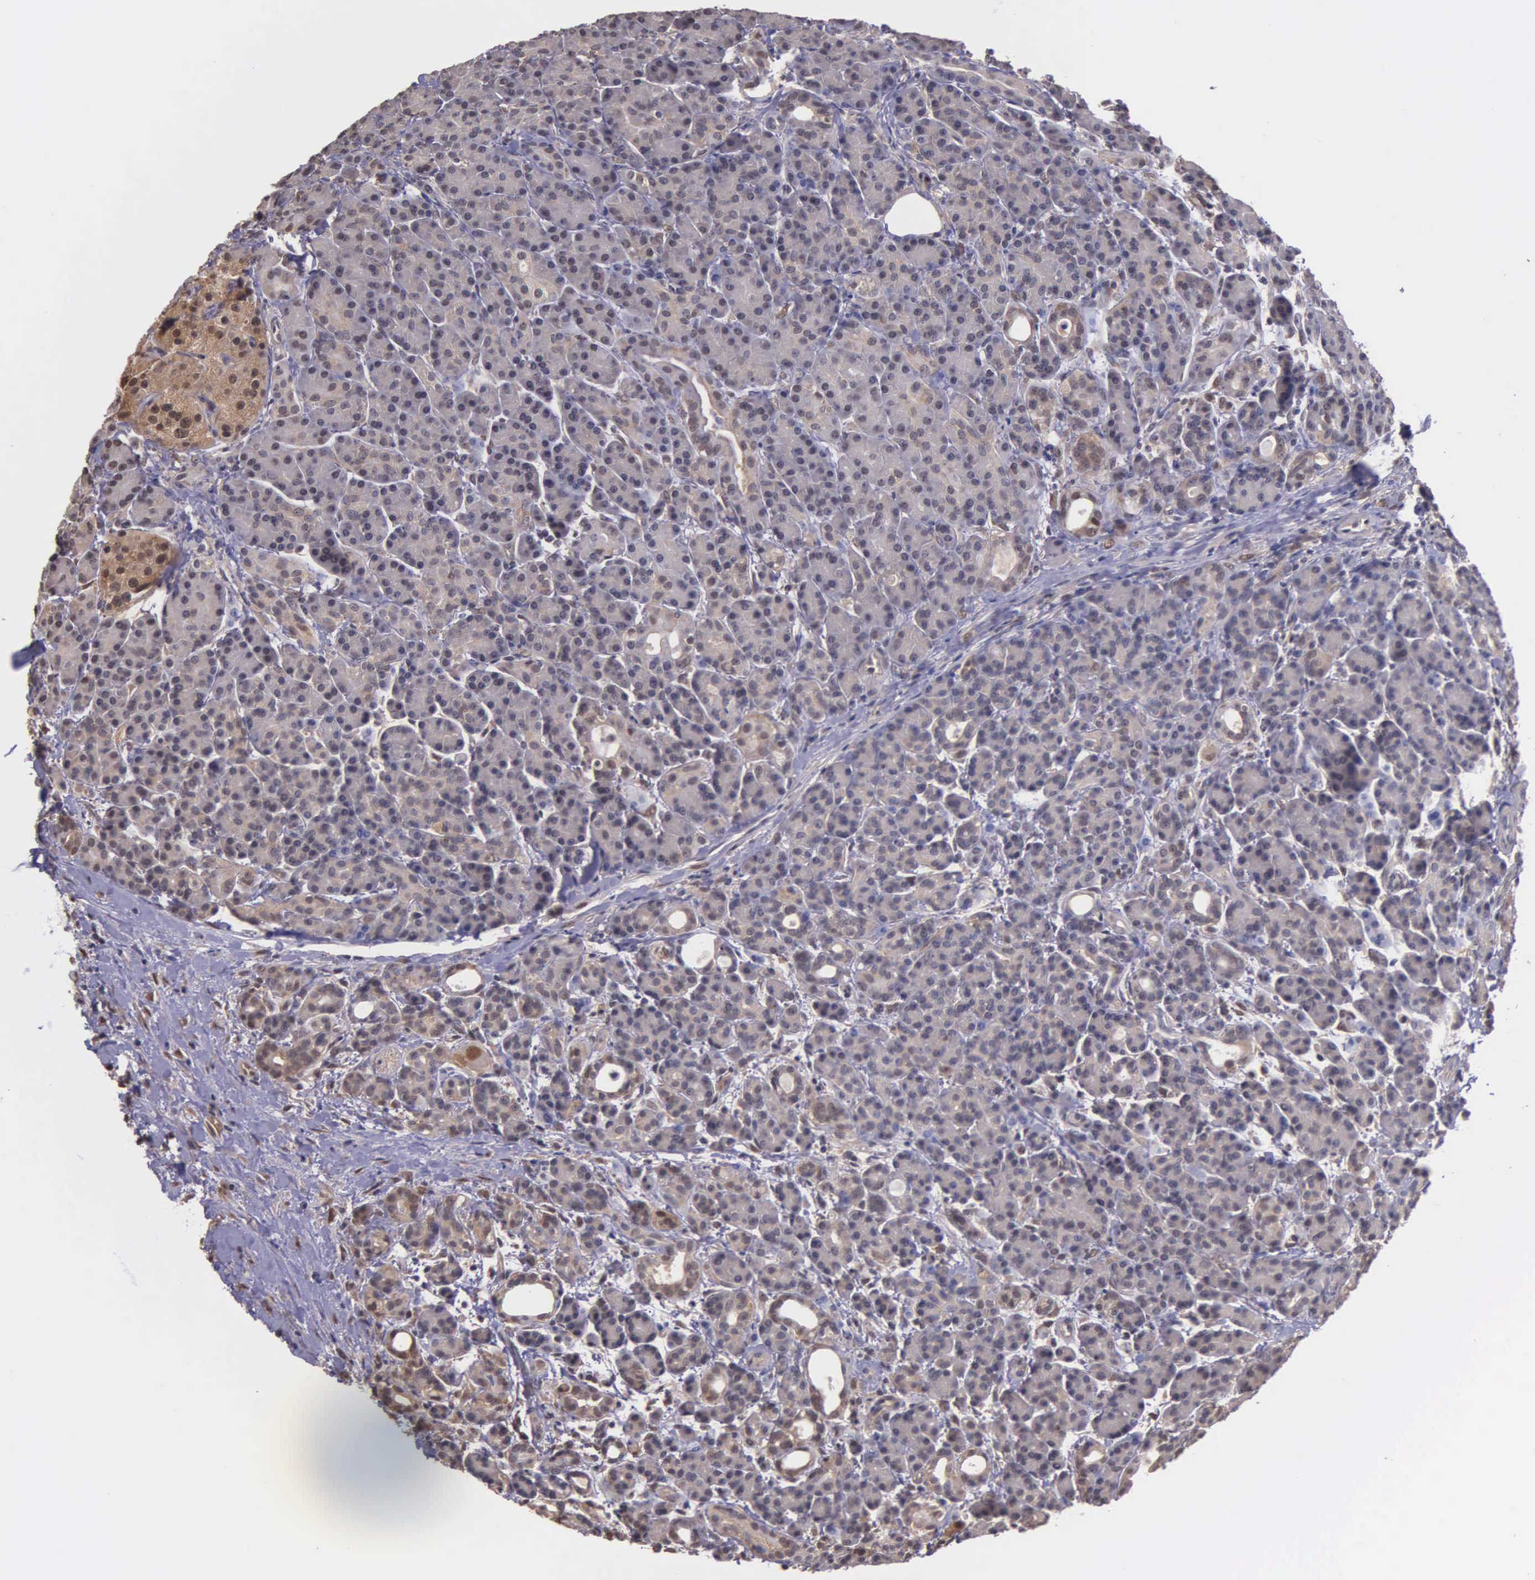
{"staining": {"intensity": "weak", "quantity": "25%-75%", "location": "cytoplasmic/membranous,nuclear"}, "tissue": "pancreas", "cell_type": "Exocrine glandular cells", "image_type": "normal", "snomed": [{"axis": "morphology", "description": "Normal tissue, NOS"}, {"axis": "topography", "description": "Pancreas"}], "caption": "A brown stain shows weak cytoplasmic/membranous,nuclear expression of a protein in exocrine glandular cells of normal human pancreas. (DAB = brown stain, brightfield microscopy at high magnification).", "gene": "PSMC1", "patient": {"sex": "female", "age": 77}}